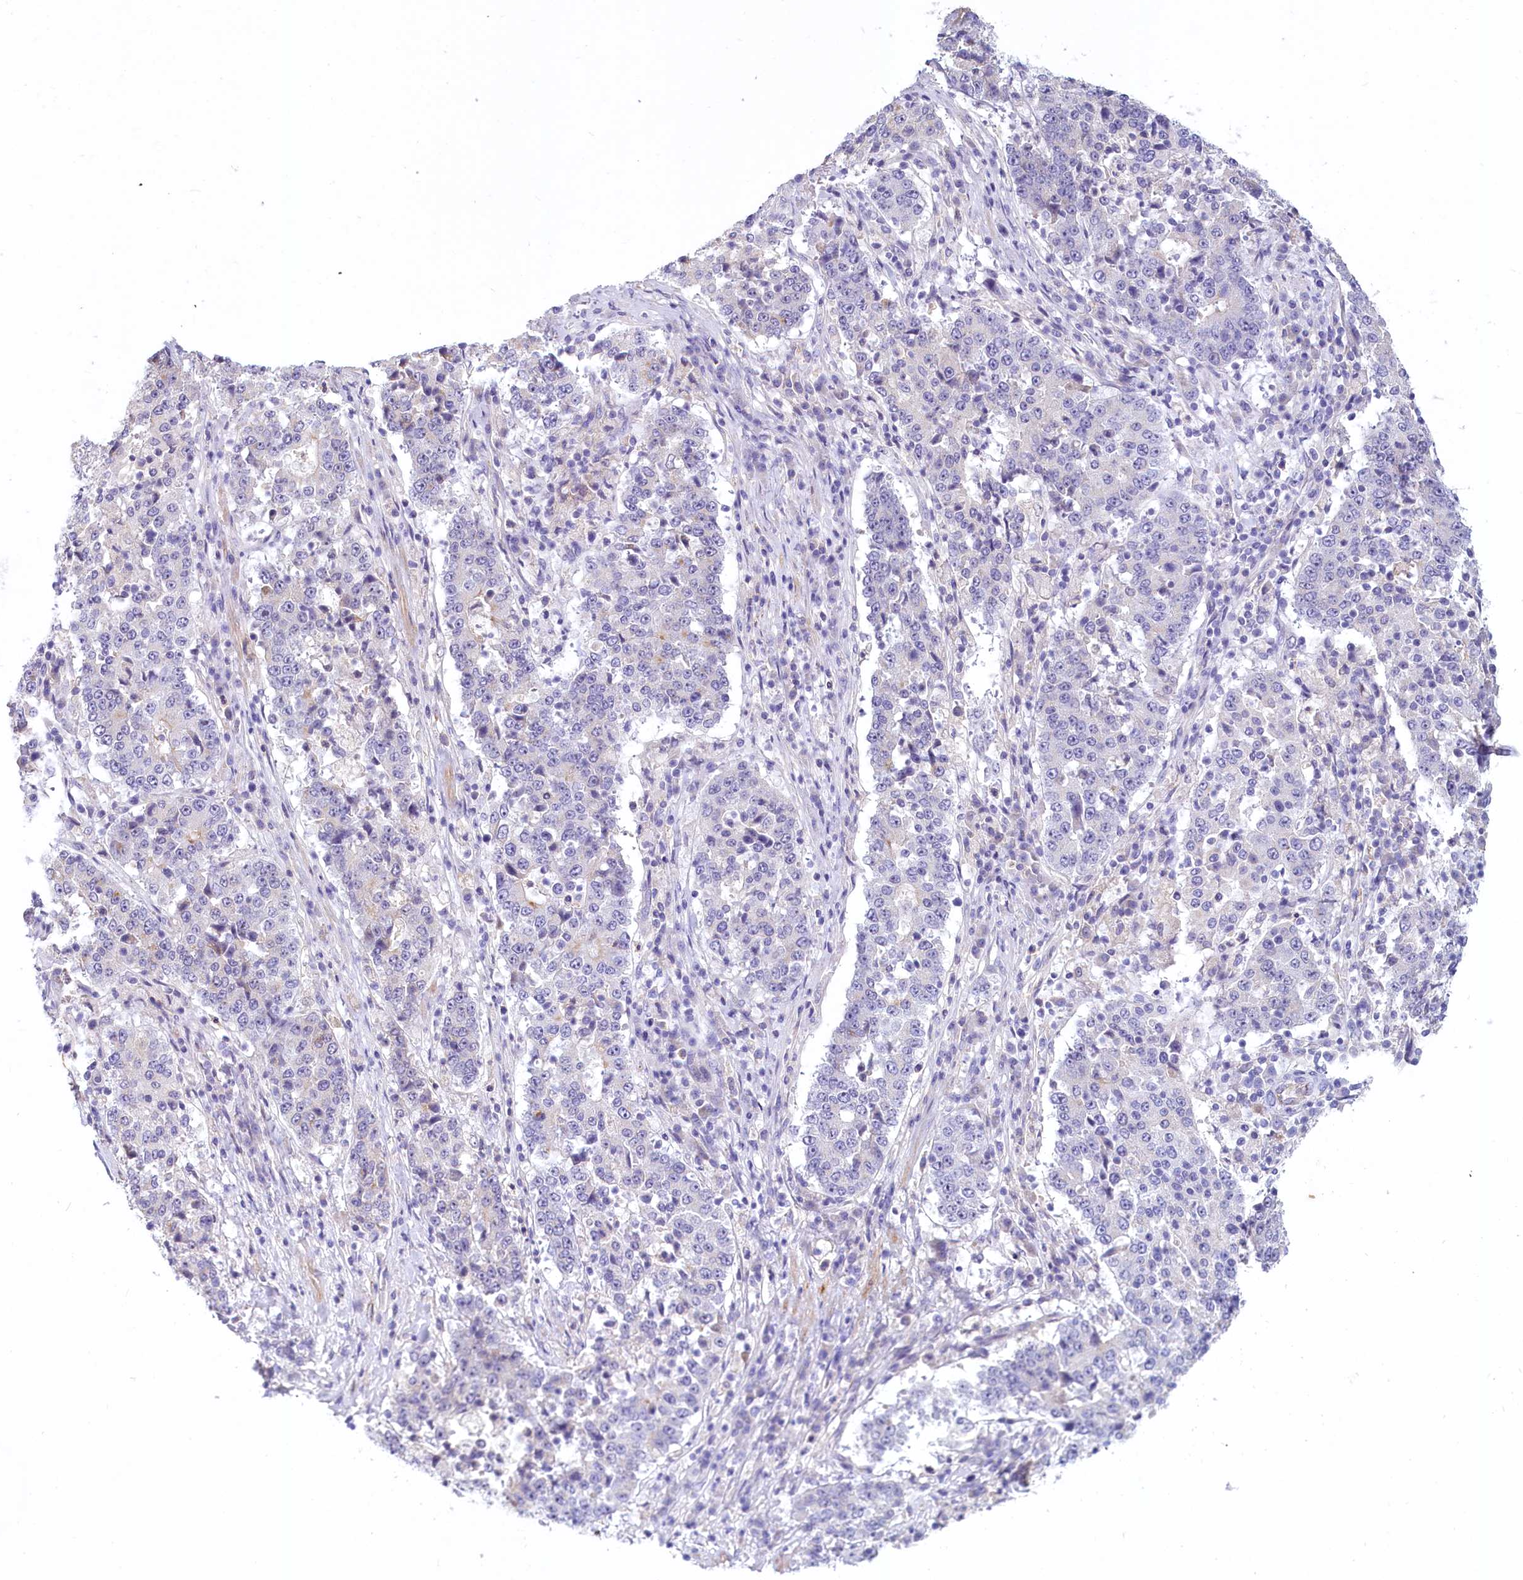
{"staining": {"intensity": "negative", "quantity": "none", "location": "none"}, "tissue": "stomach cancer", "cell_type": "Tumor cells", "image_type": "cancer", "snomed": [{"axis": "morphology", "description": "Adenocarcinoma, NOS"}, {"axis": "topography", "description": "Stomach"}], "caption": "Immunohistochemistry image of stomach adenocarcinoma stained for a protein (brown), which reveals no positivity in tumor cells.", "gene": "PROCR", "patient": {"sex": "male", "age": 59}}